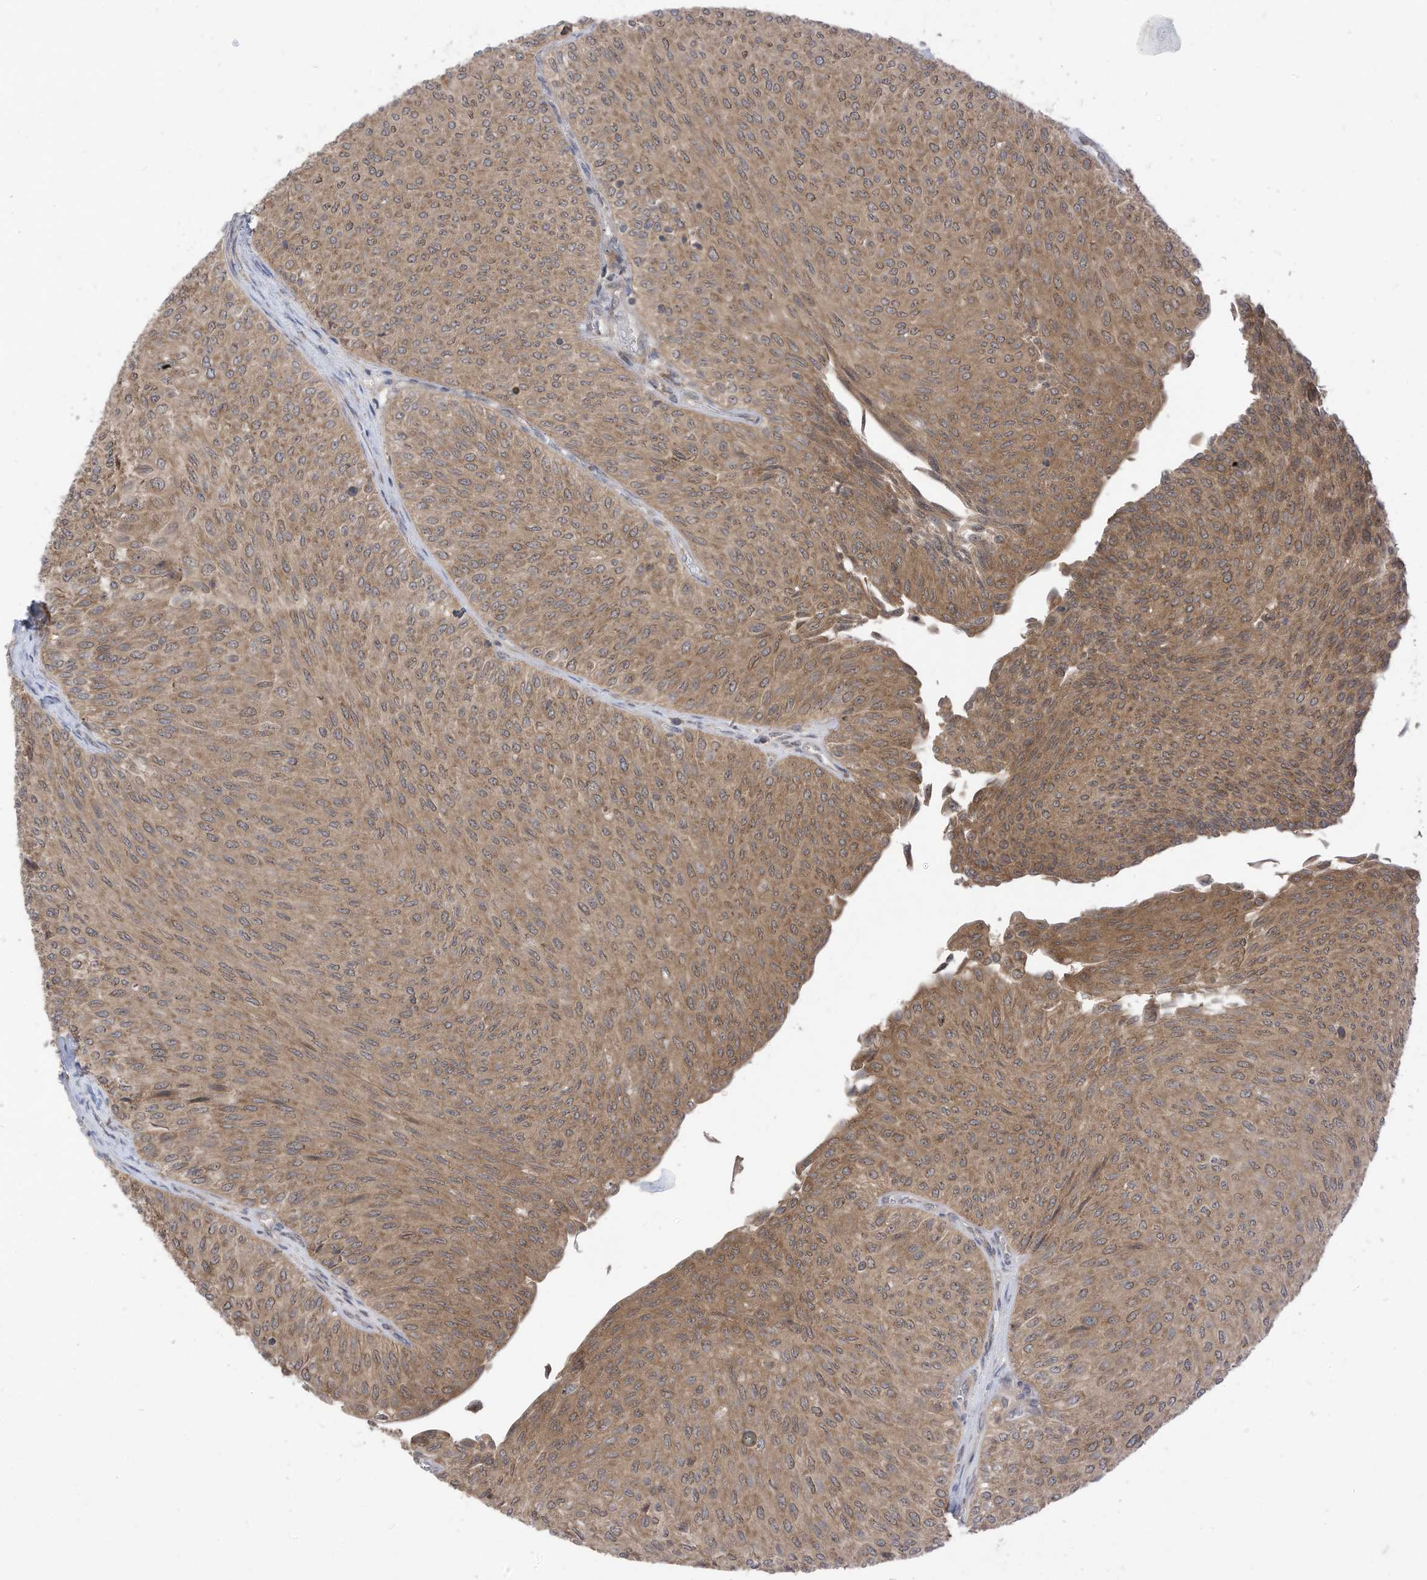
{"staining": {"intensity": "moderate", "quantity": ">75%", "location": "cytoplasmic/membranous"}, "tissue": "urothelial cancer", "cell_type": "Tumor cells", "image_type": "cancer", "snomed": [{"axis": "morphology", "description": "Urothelial carcinoma, Low grade"}, {"axis": "topography", "description": "Urinary bladder"}], "caption": "Urothelial cancer tissue exhibits moderate cytoplasmic/membranous staining in about >75% of tumor cells (Brightfield microscopy of DAB IHC at high magnification).", "gene": "CNKSR1", "patient": {"sex": "male", "age": 78}}